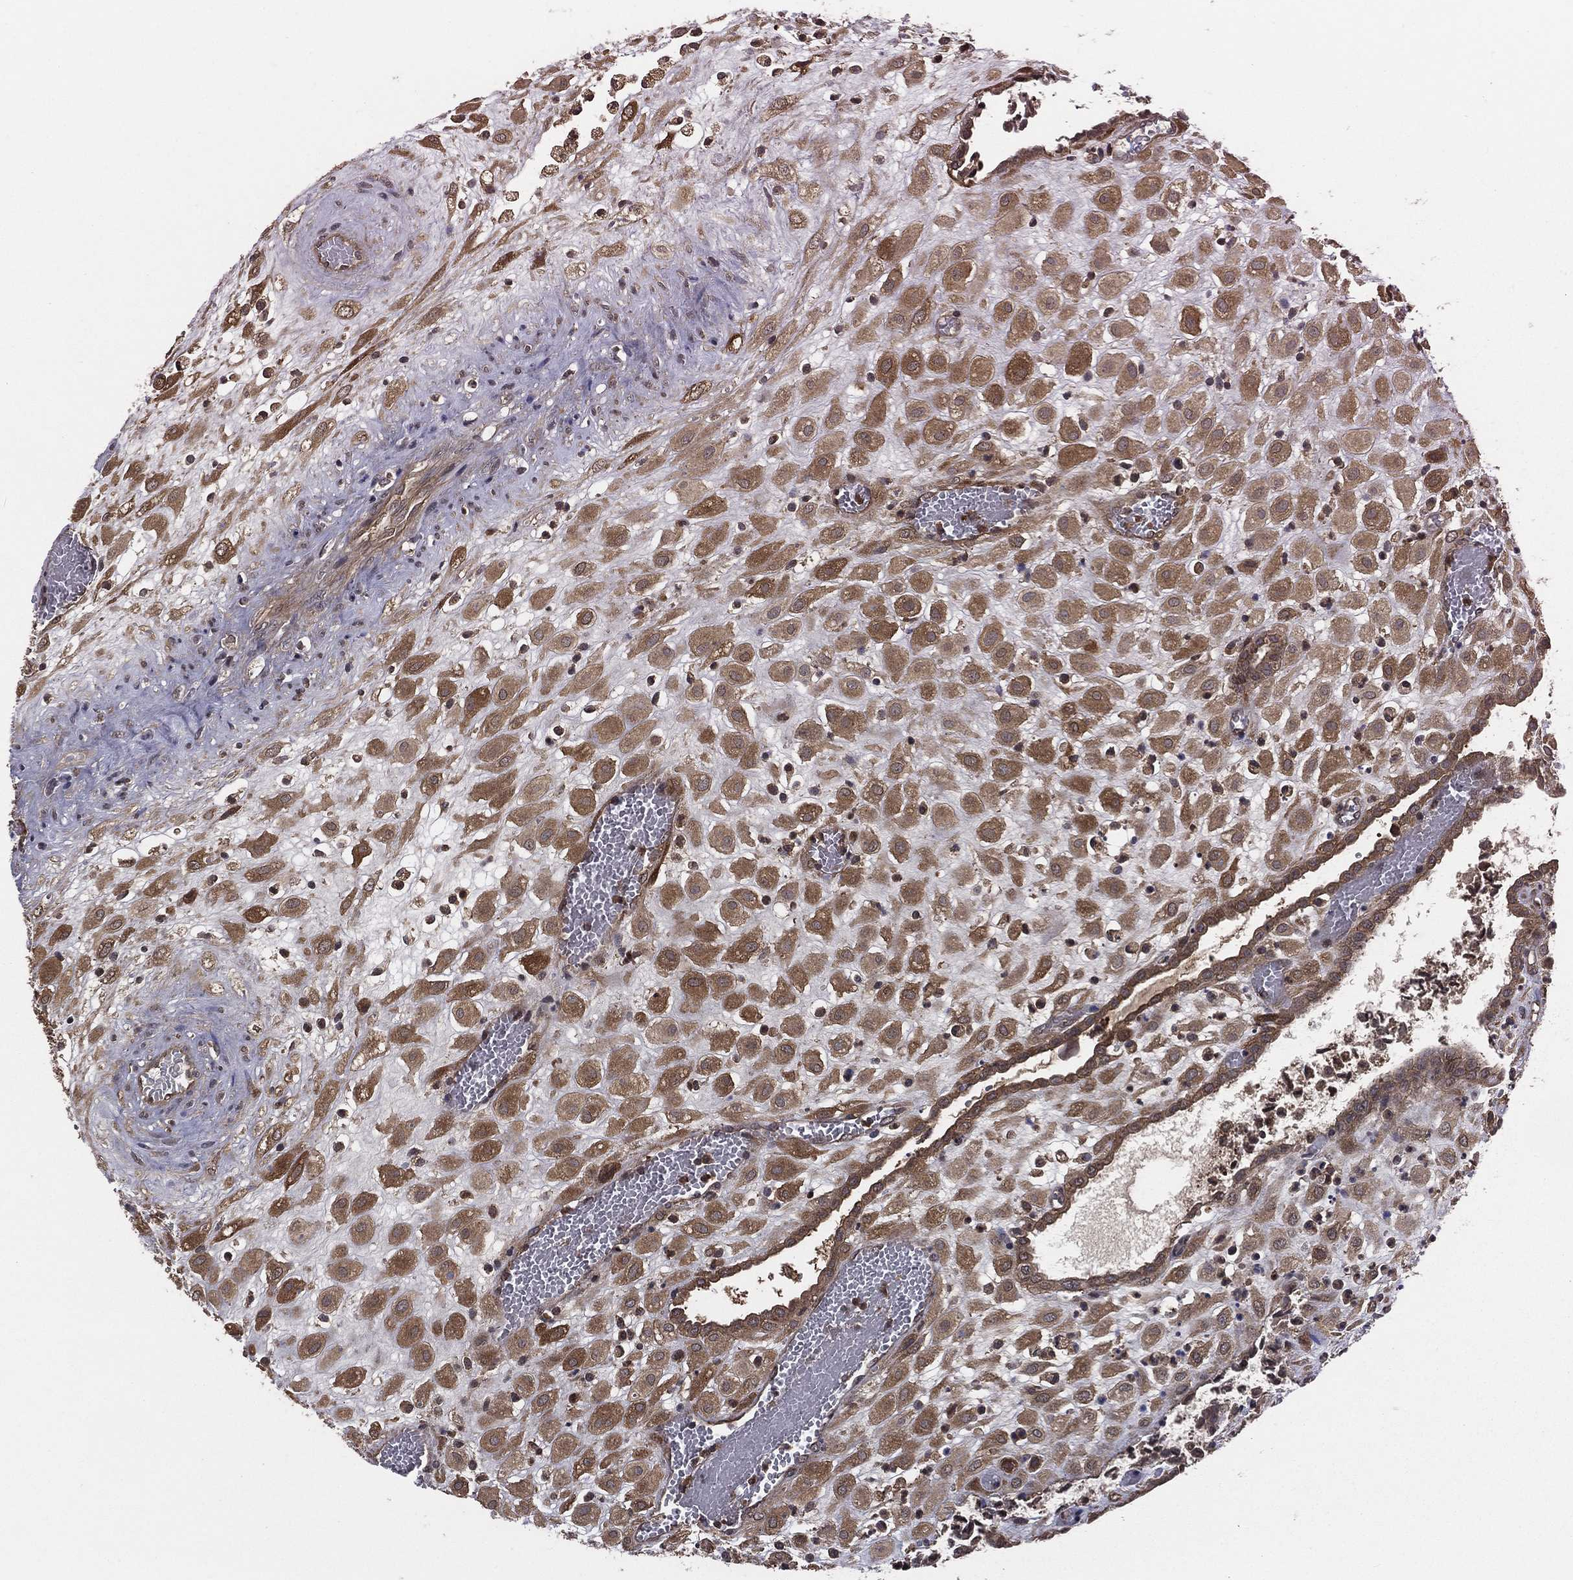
{"staining": {"intensity": "moderate", "quantity": ">75%", "location": "cytoplasmic/membranous"}, "tissue": "placenta", "cell_type": "Decidual cells", "image_type": "normal", "snomed": [{"axis": "morphology", "description": "Normal tissue, NOS"}, {"axis": "topography", "description": "Placenta"}], "caption": "Unremarkable placenta displays moderate cytoplasmic/membranous expression in about >75% of decidual cells, visualized by immunohistochemistry.", "gene": "CERT1", "patient": {"sex": "female", "age": 24}}